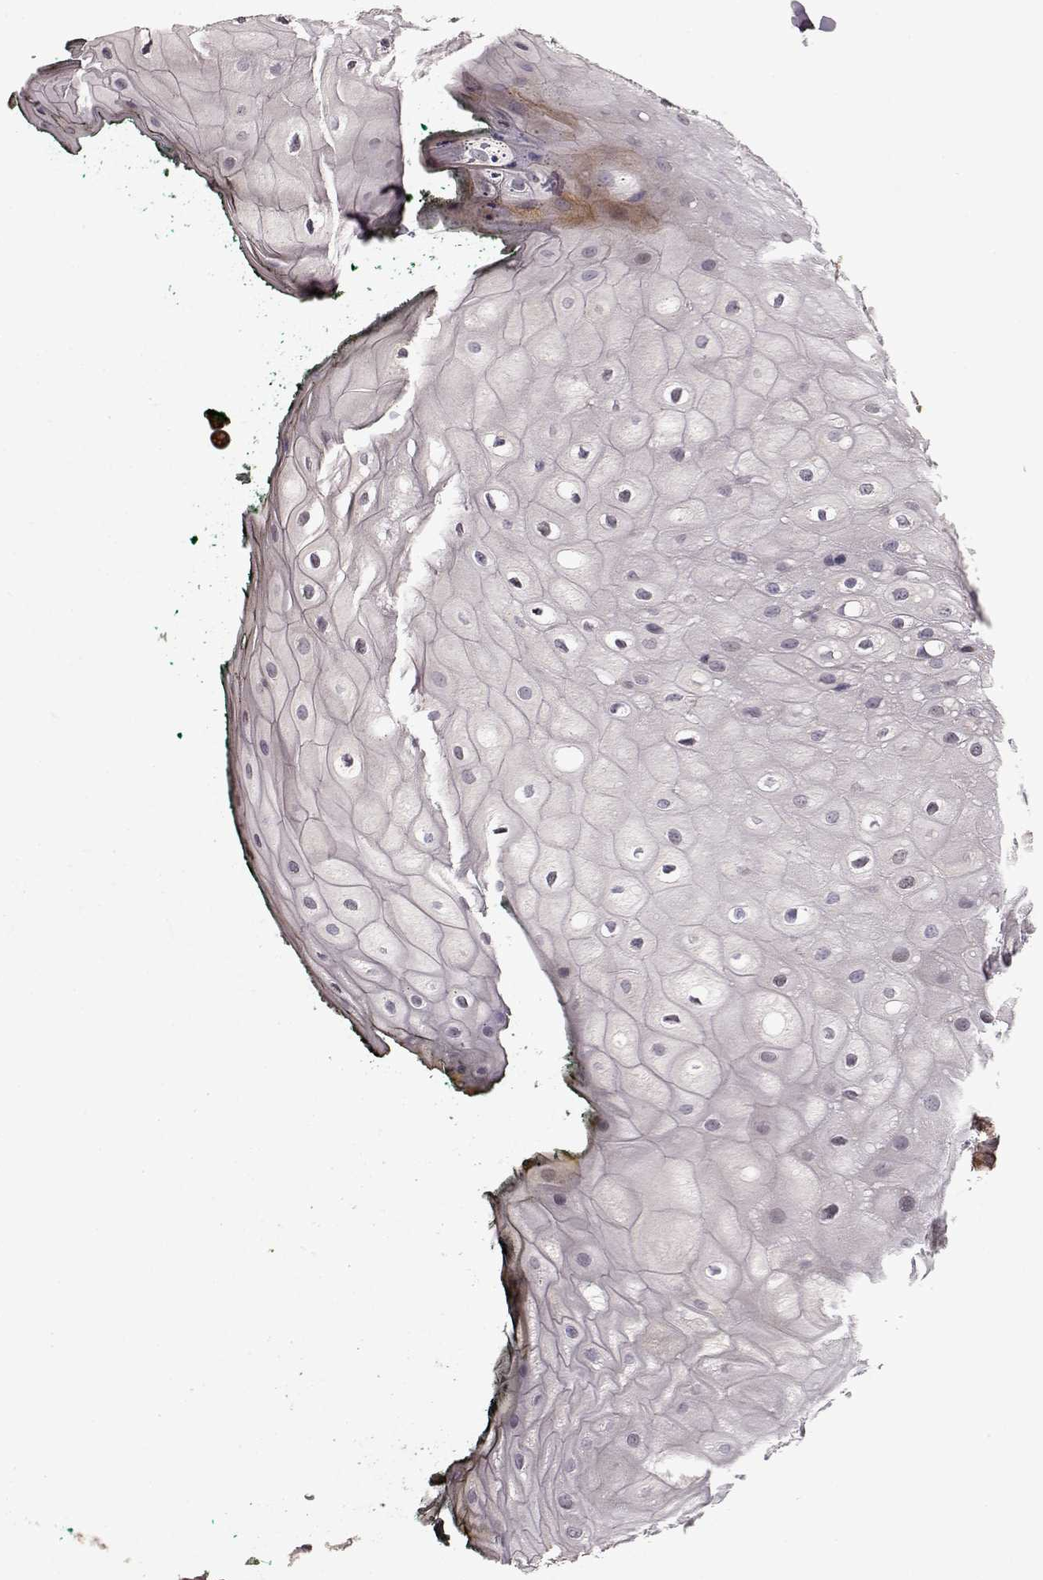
{"staining": {"intensity": "weak", "quantity": "<25%", "location": "cytoplasmic/membranous"}, "tissue": "oral mucosa", "cell_type": "Squamous epithelial cells", "image_type": "normal", "snomed": [{"axis": "morphology", "description": "Normal tissue, NOS"}, {"axis": "topography", "description": "Oral tissue"}, {"axis": "topography", "description": "Head-Neck"}], "caption": "IHC photomicrograph of unremarkable oral mucosa stained for a protein (brown), which exhibits no expression in squamous epithelial cells.", "gene": "BACH2", "patient": {"sex": "female", "age": 68}}